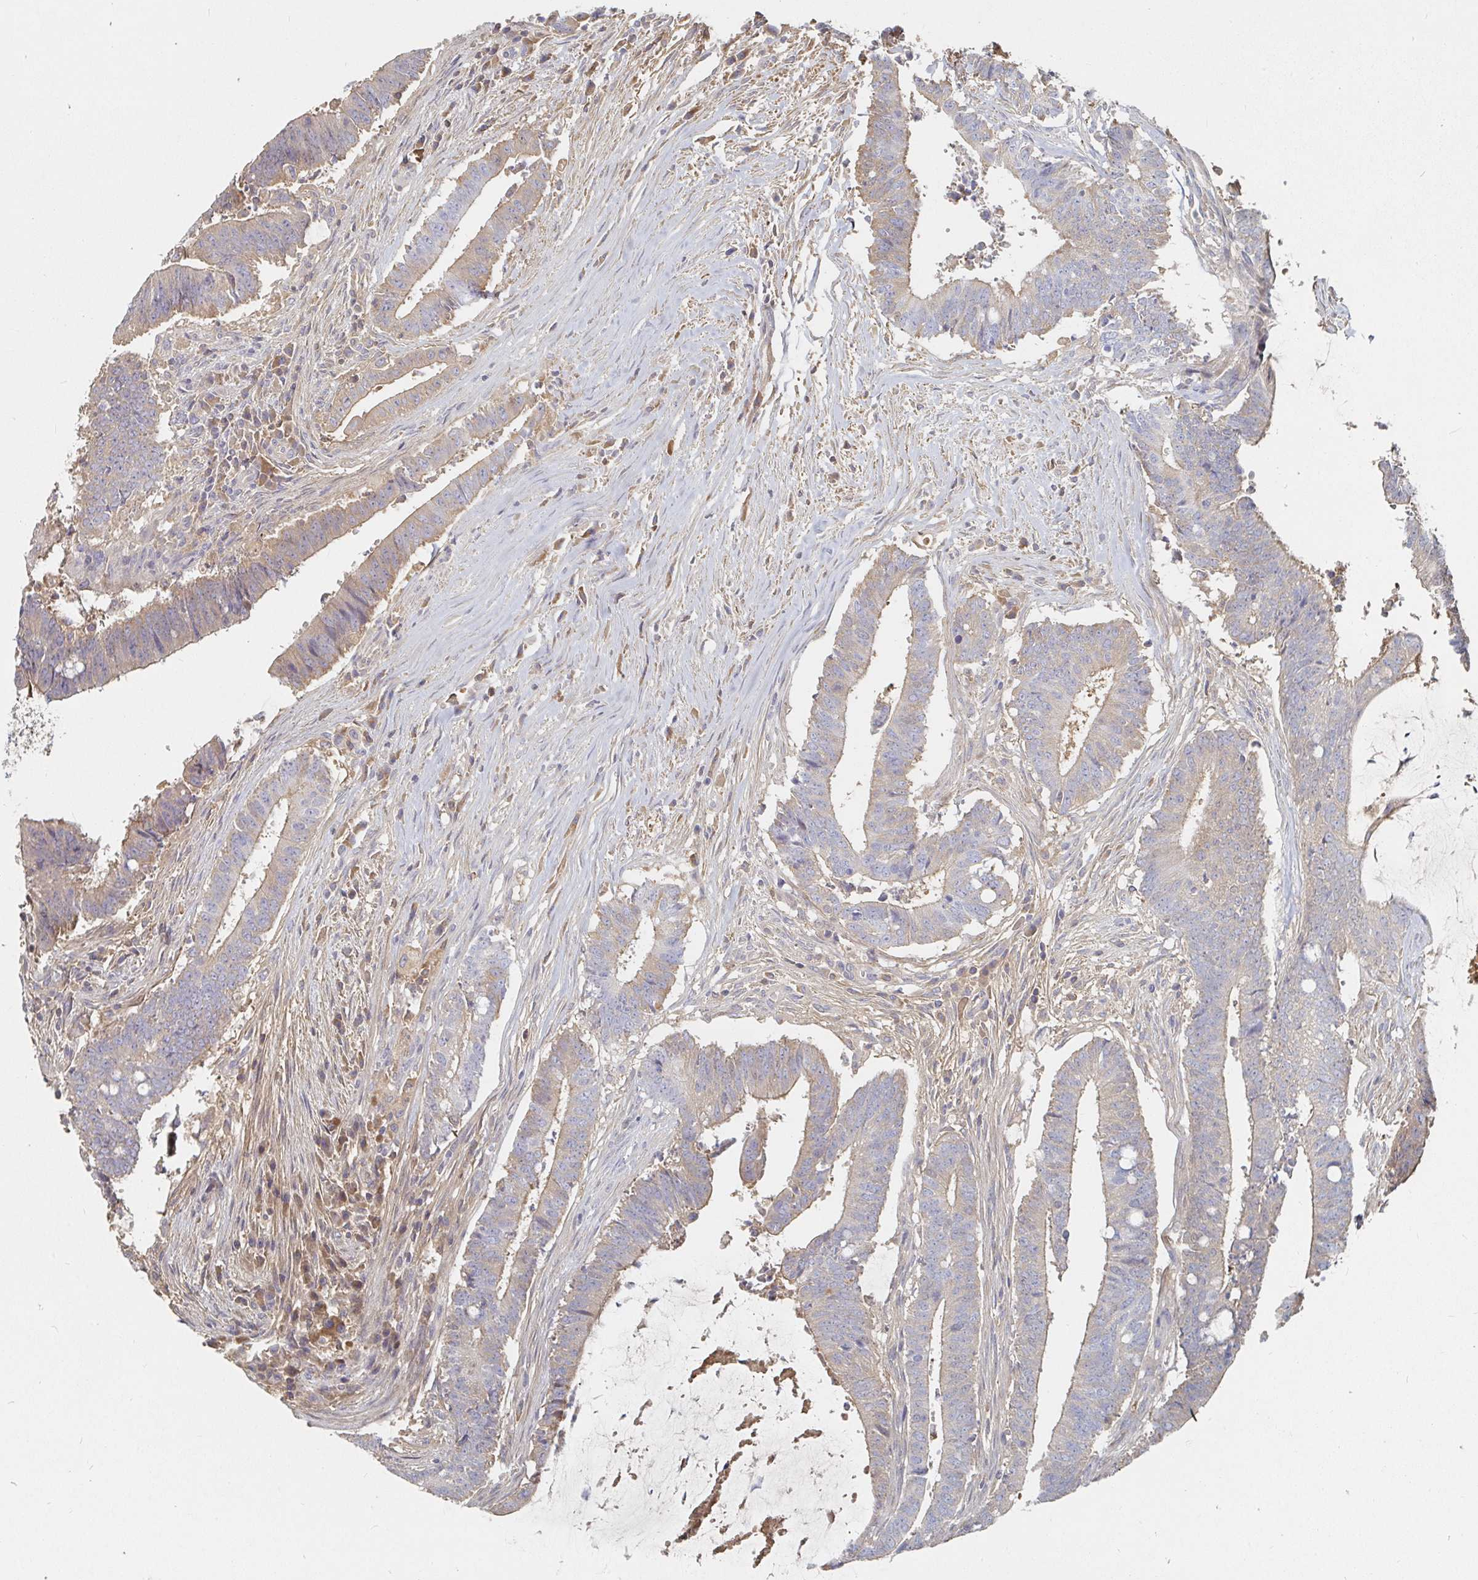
{"staining": {"intensity": "weak", "quantity": "25%-75%", "location": "cytoplasmic/membranous"}, "tissue": "colorectal cancer", "cell_type": "Tumor cells", "image_type": "cancer", "snomed": [{"axis": "morphology", "description": "Adenocarcinoma, NOS"}, {"axis": "topography", "description": "Colon"}], "caption": "Immunohistochemical staining of human colorectal adenocarcinoma shows low levels of weak cytoplasmic/membranous positivity in about 25%-75% of tumor cells. The staining was performed using DAB (3,3'-diaminobenzidine) to visualize the protein expression in brown, while the nuclei were stained in blue with hematoxylin (Magnification: 20x).", "gene": "NME9", "patient": {"sex": "female", "age": 43}}